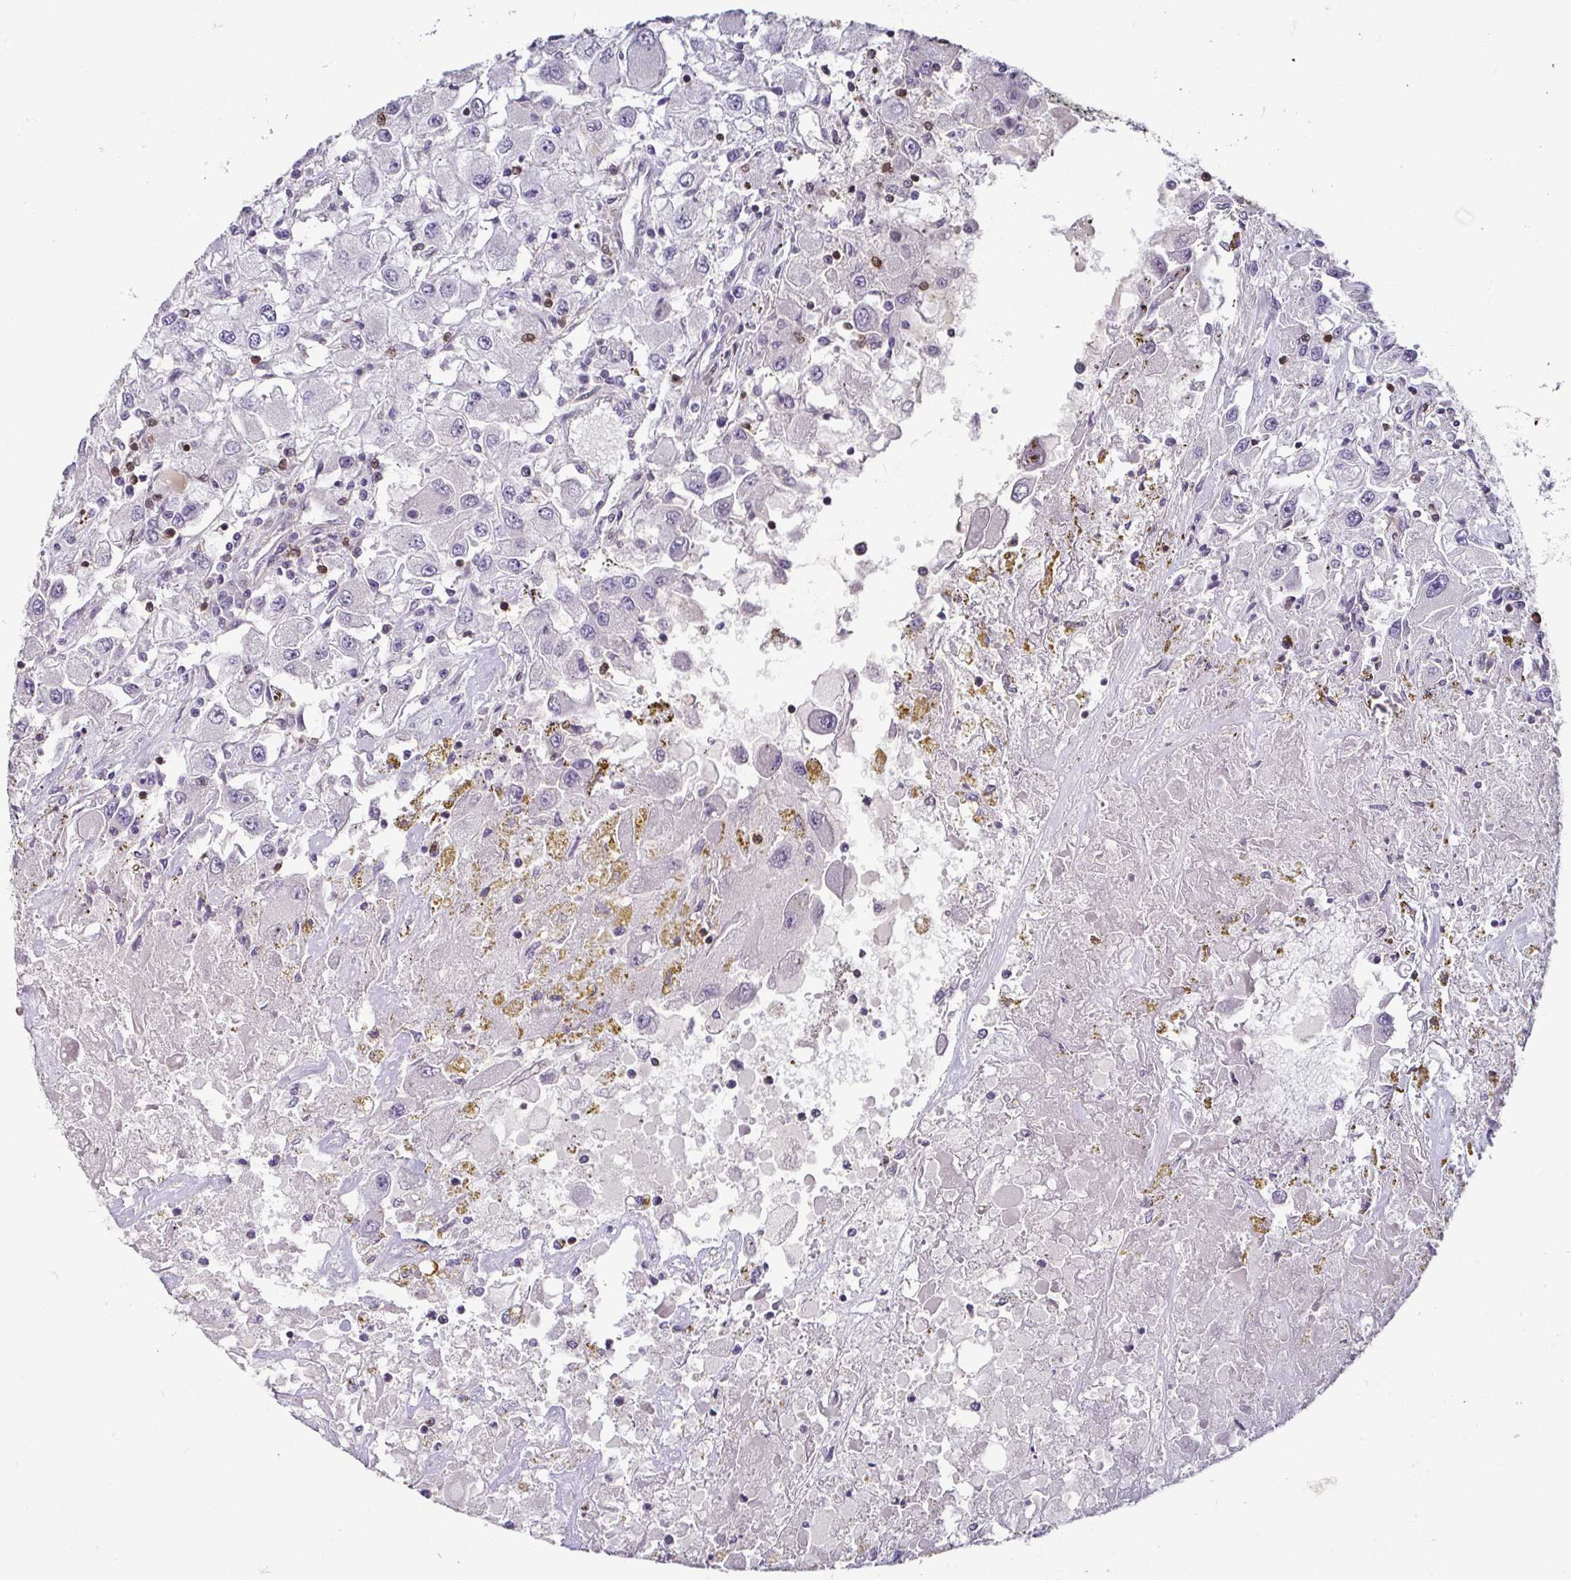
{"staining": {"intensity": "negative", "quantity": "none", "location": "none"}, "tissue": "renal cancer", "cell_type": "Tumor cells", "image_type": "cancer", "snomed": [{"axis": "morphology", "description": "Adenocarcinoma, NOS"}, {"axis": "topography", "description": "Kidney"}], "caption": "Tumor cells are negative for brown protein staining in renal cancer.", "gene": "HOPX", "patient": {"sex": "female", "age": 67}}